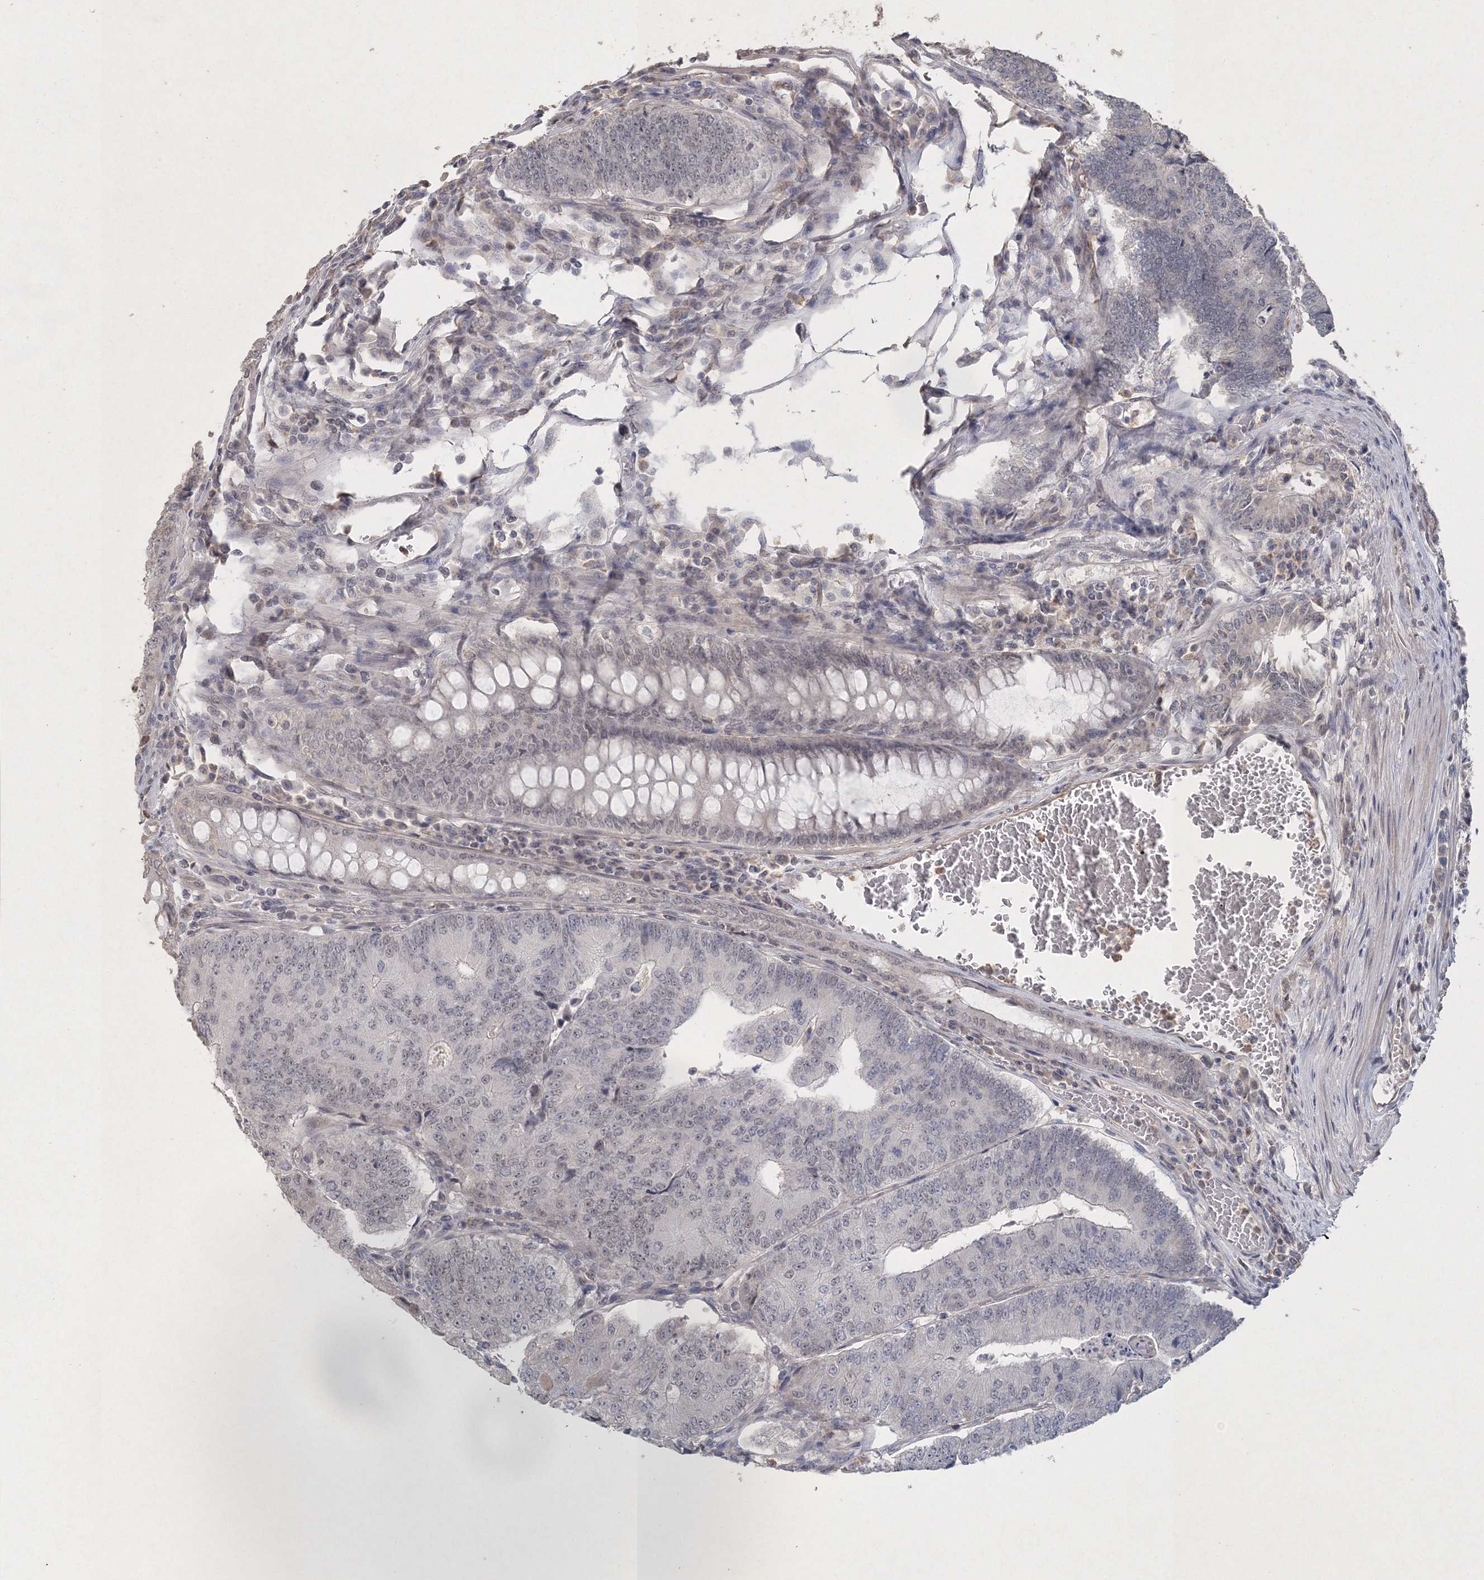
{"staining": {"intensity": "negative", "quantity": "none", "location": "none"}, "tissue": "colorectal cancer", "cell_type": "Tumor cells", "image_type": "cancer", "snomed": [{"axis": "morphology", "description": "Adenocarcinoma, NOS"}, {"axis": "topography", "description": "Colon"}], "caption": "Image shows no protein staining in tumor cells of colorectal cancer tissue.", "gene": "UIMC1", "patient": {"sex": "female", "age": 67}}